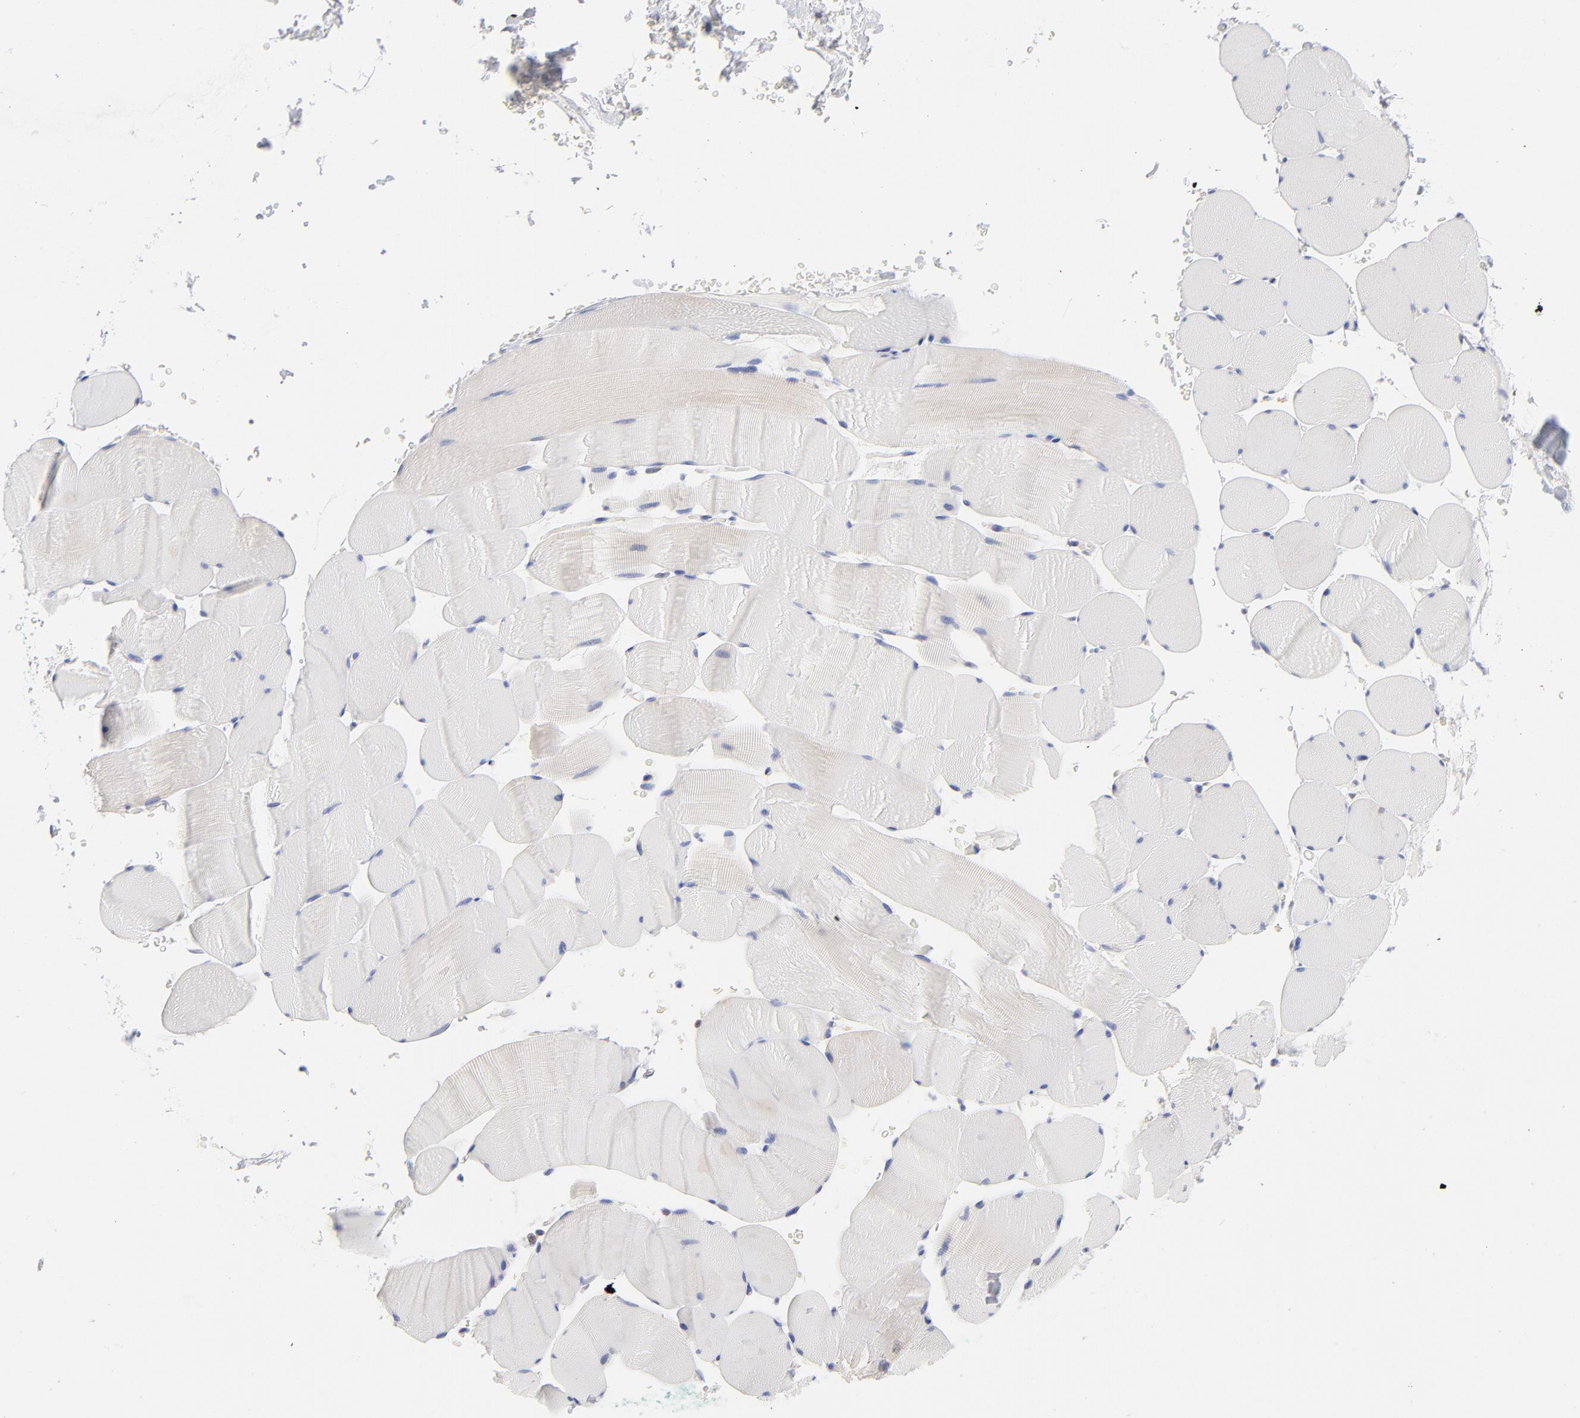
{"staining": {"intensity": "negative", "quantity": "none", "location": "none"}, "tissue": "skeletal muscle", "cell_type": "Myocytes", "image_type": "normal", "snomed": [{"axis": "morphology", "description": "Normal tissue, NOS"}, {"axis": "topography", "description": "Skeletal muscle"}], "caption": "DAB (3,3'-diaminobenzidine) immunohistochemical staining of unremarkable human skeletal muscle displays no significant positivity in myocytes.", "gene": "ARRB1", "patient": {"sex": "male", "age": 62}}